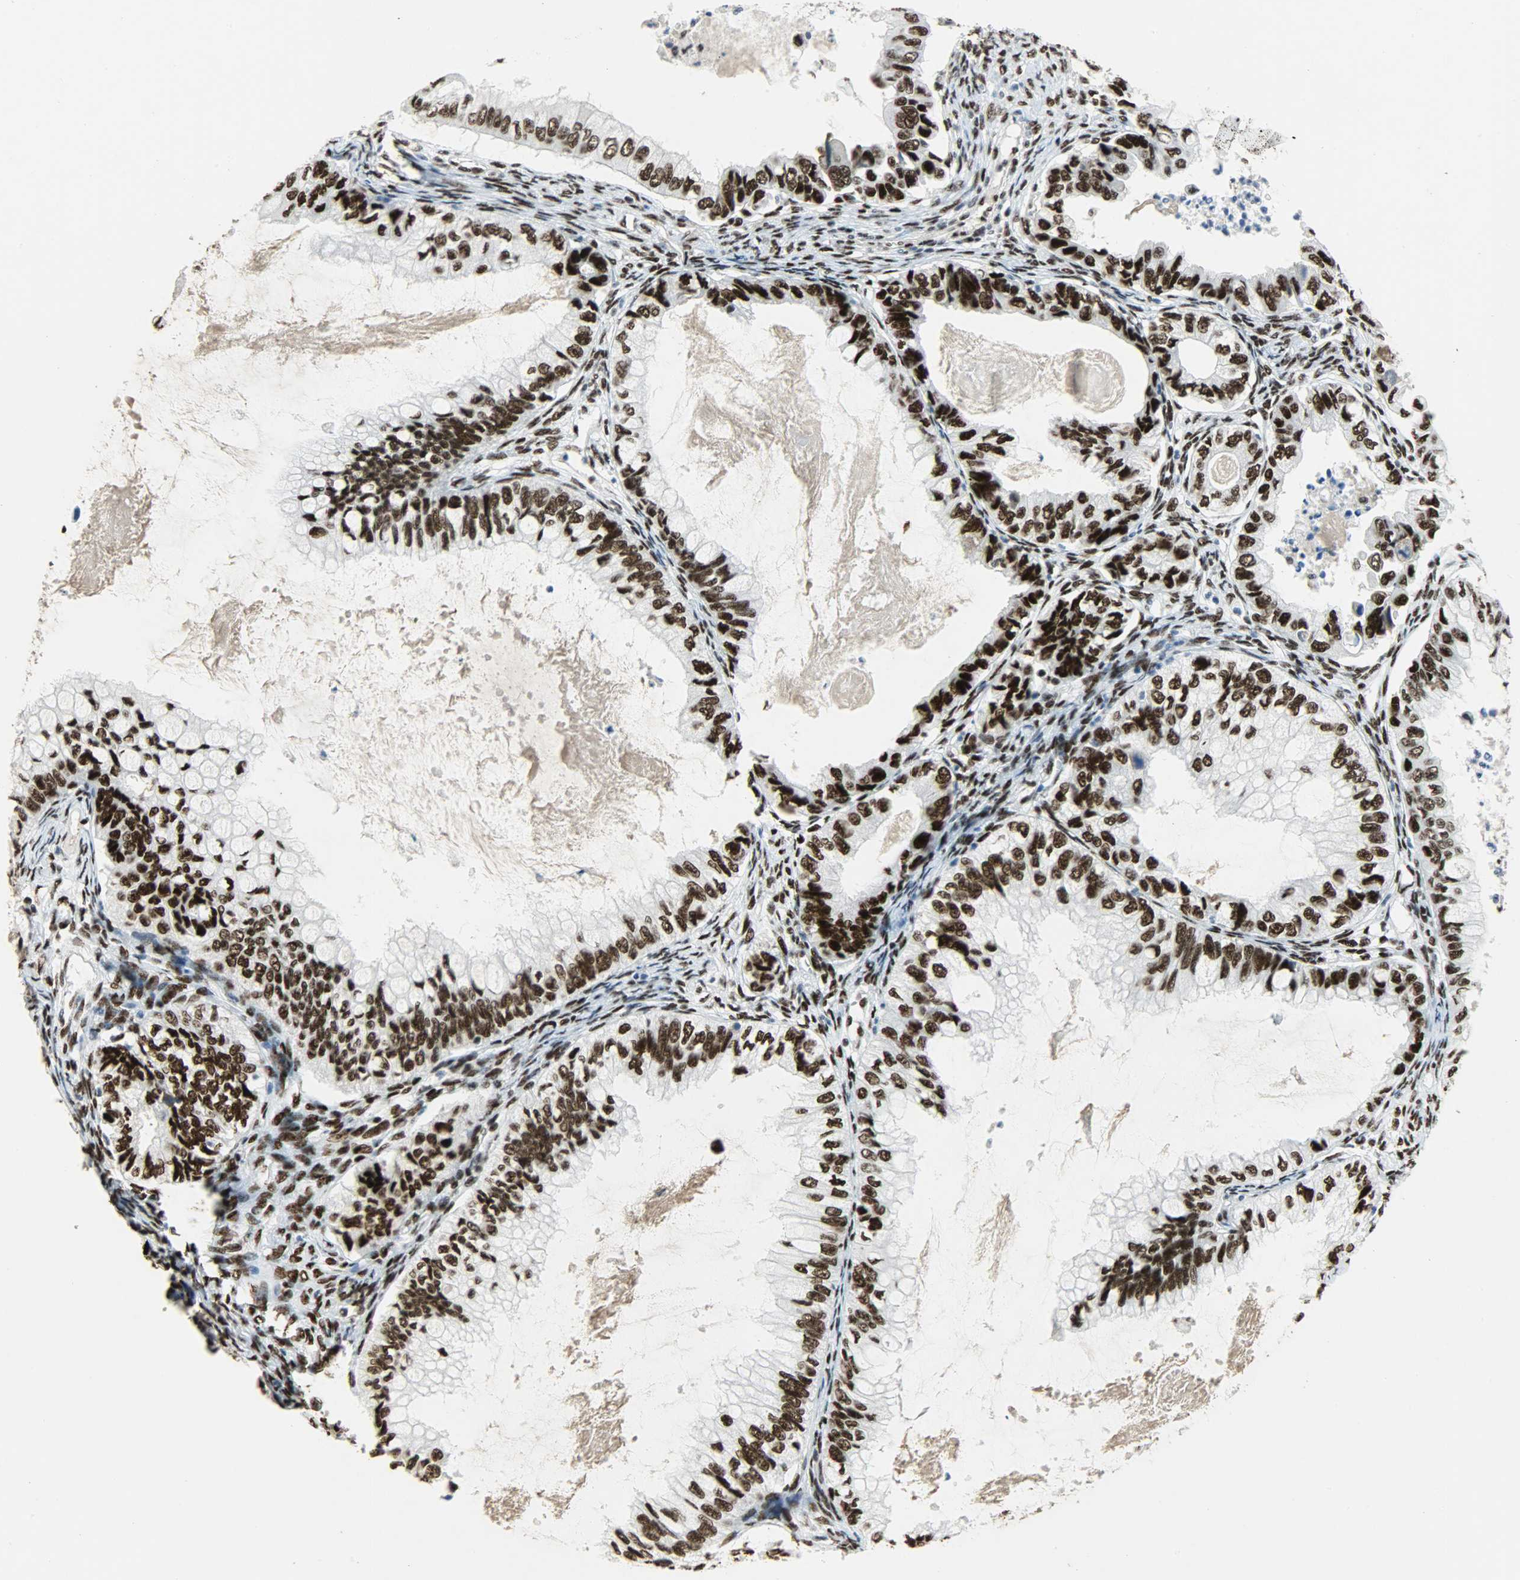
{"staining": {"intensity": "strong", "quantity": ">75%", "location": "nuclear"}, "tissue": "ovarian cancer", "cell_type": "Tumor cells", "image_type": "cancer", "snomed": [{"axis": "morphology", "description": "Cystadenocarcinoma, mucinous, NOS"}, {"axis": "topography", "description": "Ovary"}], "caption": "The image exhibits staining of ovarian cancer (mucinous cystadenocarcinoma), revealing strong nuclear protein staining (brown color) within tumor cells. (brown staining indicates protein expression, while blue staining denotes nuclei).", "gene": "SSB", "patient": {"sex": "female", "age": 80}}